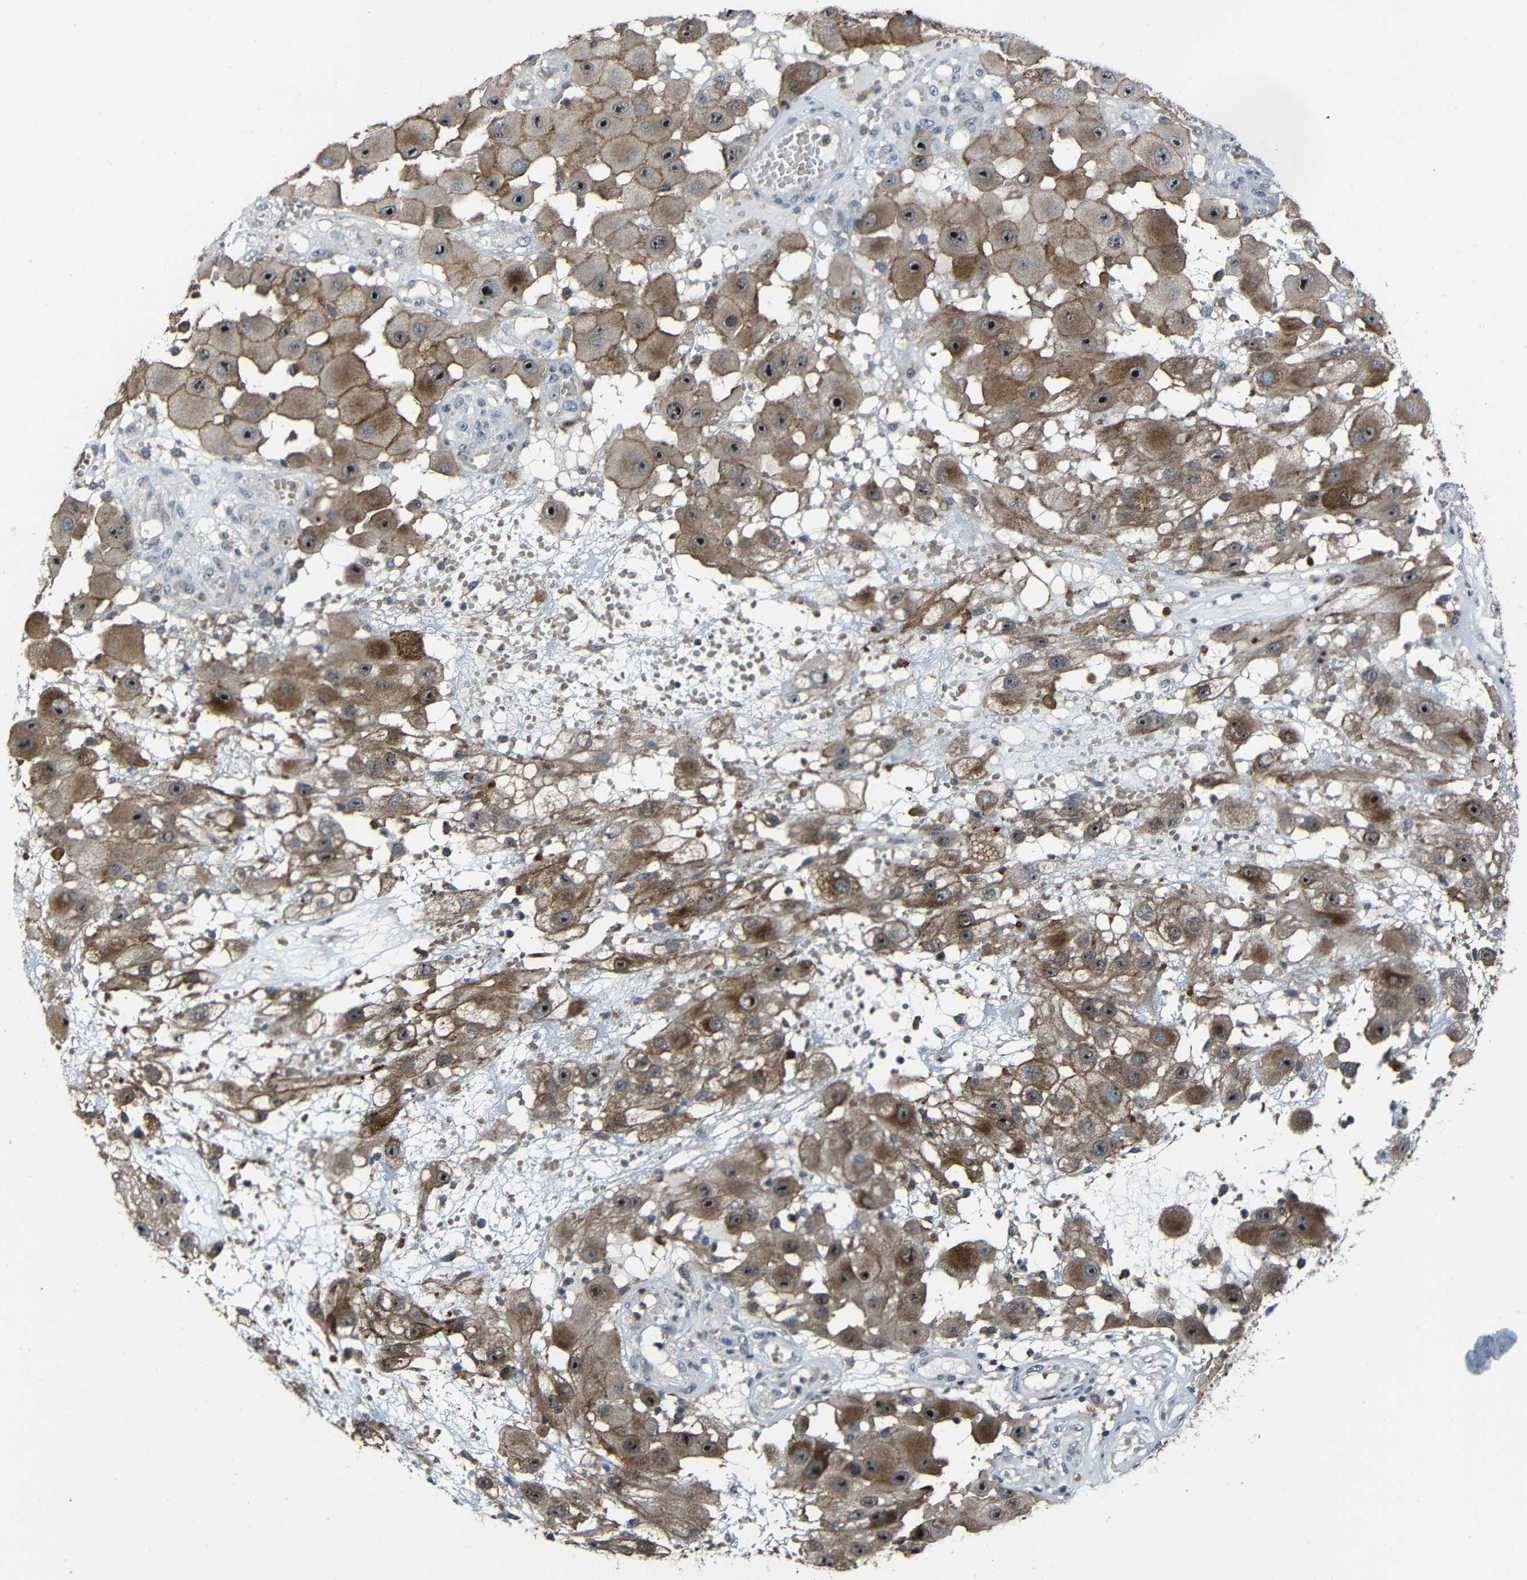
{"staining": {"intensity": "strong", "quantity": ">75%", "location": "cytoplasmic/membranous"}, "tissue": "melanoma", "cell_type": "Tumor cells", "image_type": "cancer", "snomed": [{"axis": "morphology", "description": "Malignant melanoma, NOS"}, {"axis": "topography", "description": "Skin"}], "caption": "Immunohistochemical staining of melanoma reveals high levels of strong cytoplasmic/membranous positivity in approximately >75% of tumor cells.", "gene": "DNAJC5", "patient": {"sex": "female", "age": 81}}